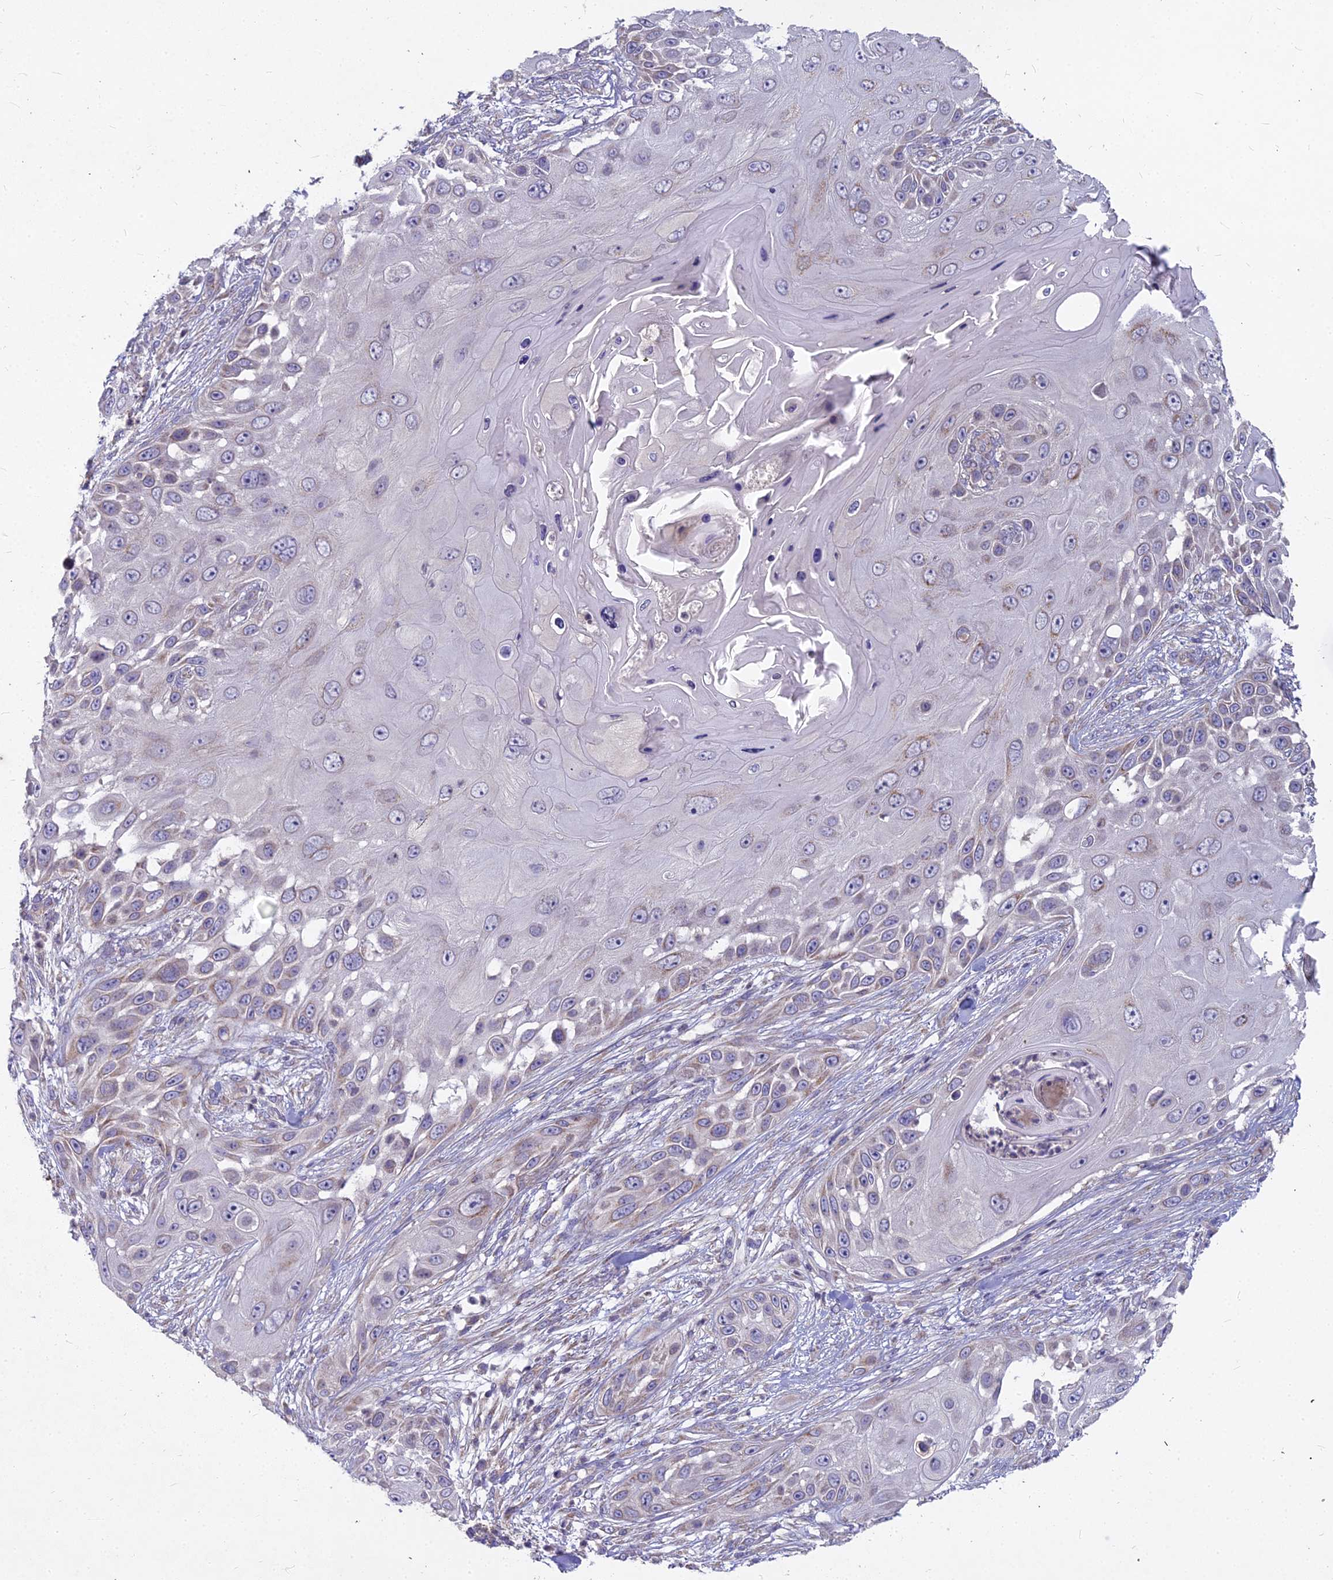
{"staining": {"intensity": "weak", "quantity": "<25%", "location": "cytoplasmic/membranous"}, "tissue": "skin cancer", "cell_type": "Tumor cells", "image_type": "cancer", "snomed": [{"axis": "morphology", "description": "Squamous cell carcinoma, NOS"}, {"axis": "topography", "description": "Skin"}], "caption": "The IHC micrograph has no significant positivity in tumor cells of skin cancer (squamous cell carcinoma) tissue. Brightfield microscopy of IHC stained with DAB (brown) and hematoxylin (blue), captured at high magnification.", "gene": "MICU2", "patient": {"sex": "female", "age": 44}}